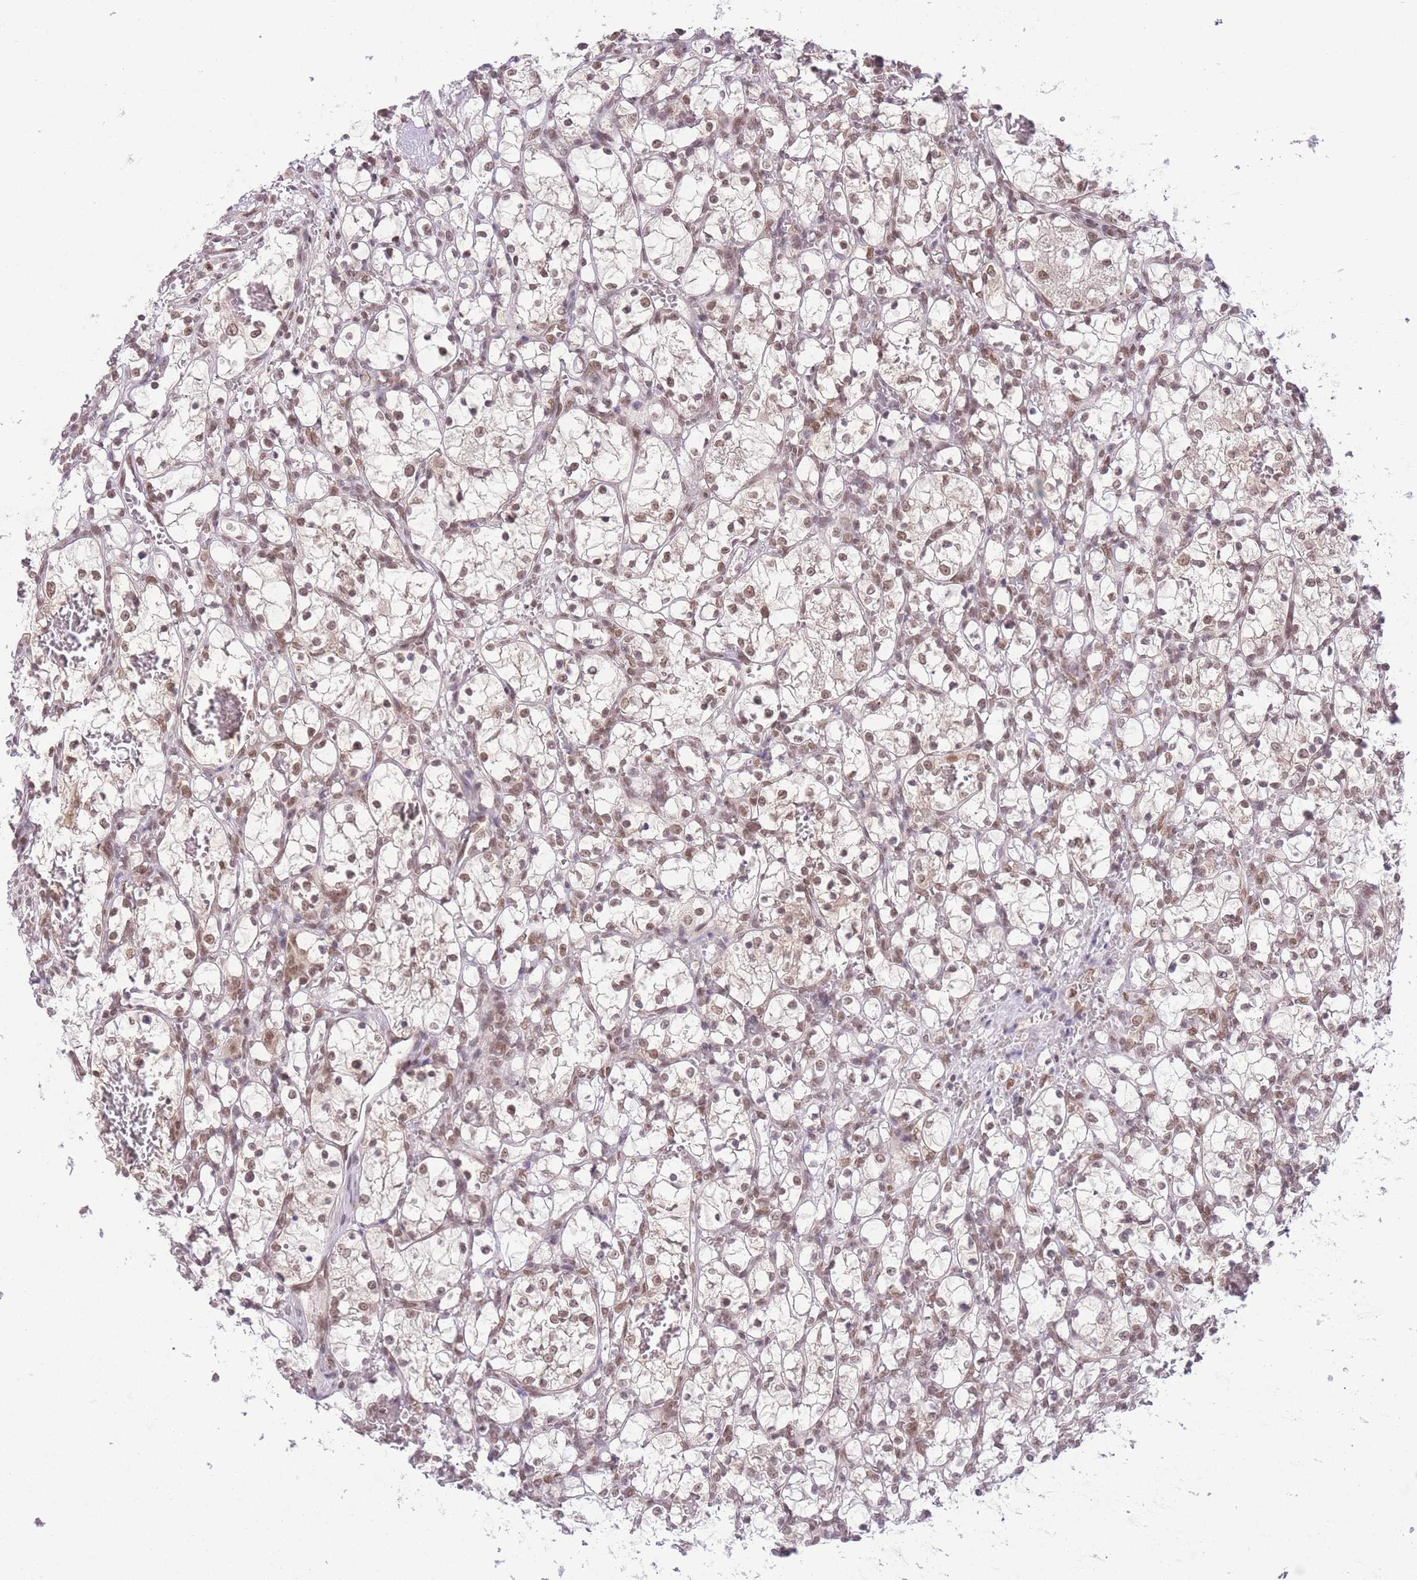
{"staining": {"intensity": "moderate", "quantity": ">75%", "location": "nuclear"}, "tissue": "renal cancer", "cell_type": "Tumor cells", "image_type": "cancer", "snomed": [{"axis": "morphology", "description": "Adenocarcinoma, NOS"}, {"axis": "topography", "description": "Kidney"}], "caption": "The photomicrograph displays a brown stain indicating the presence of a protein in the nuclear of tumor cells in renal adenocarcinoma.", "gene": "TMED3", "patient": {"sex": "female", "age": 69}}